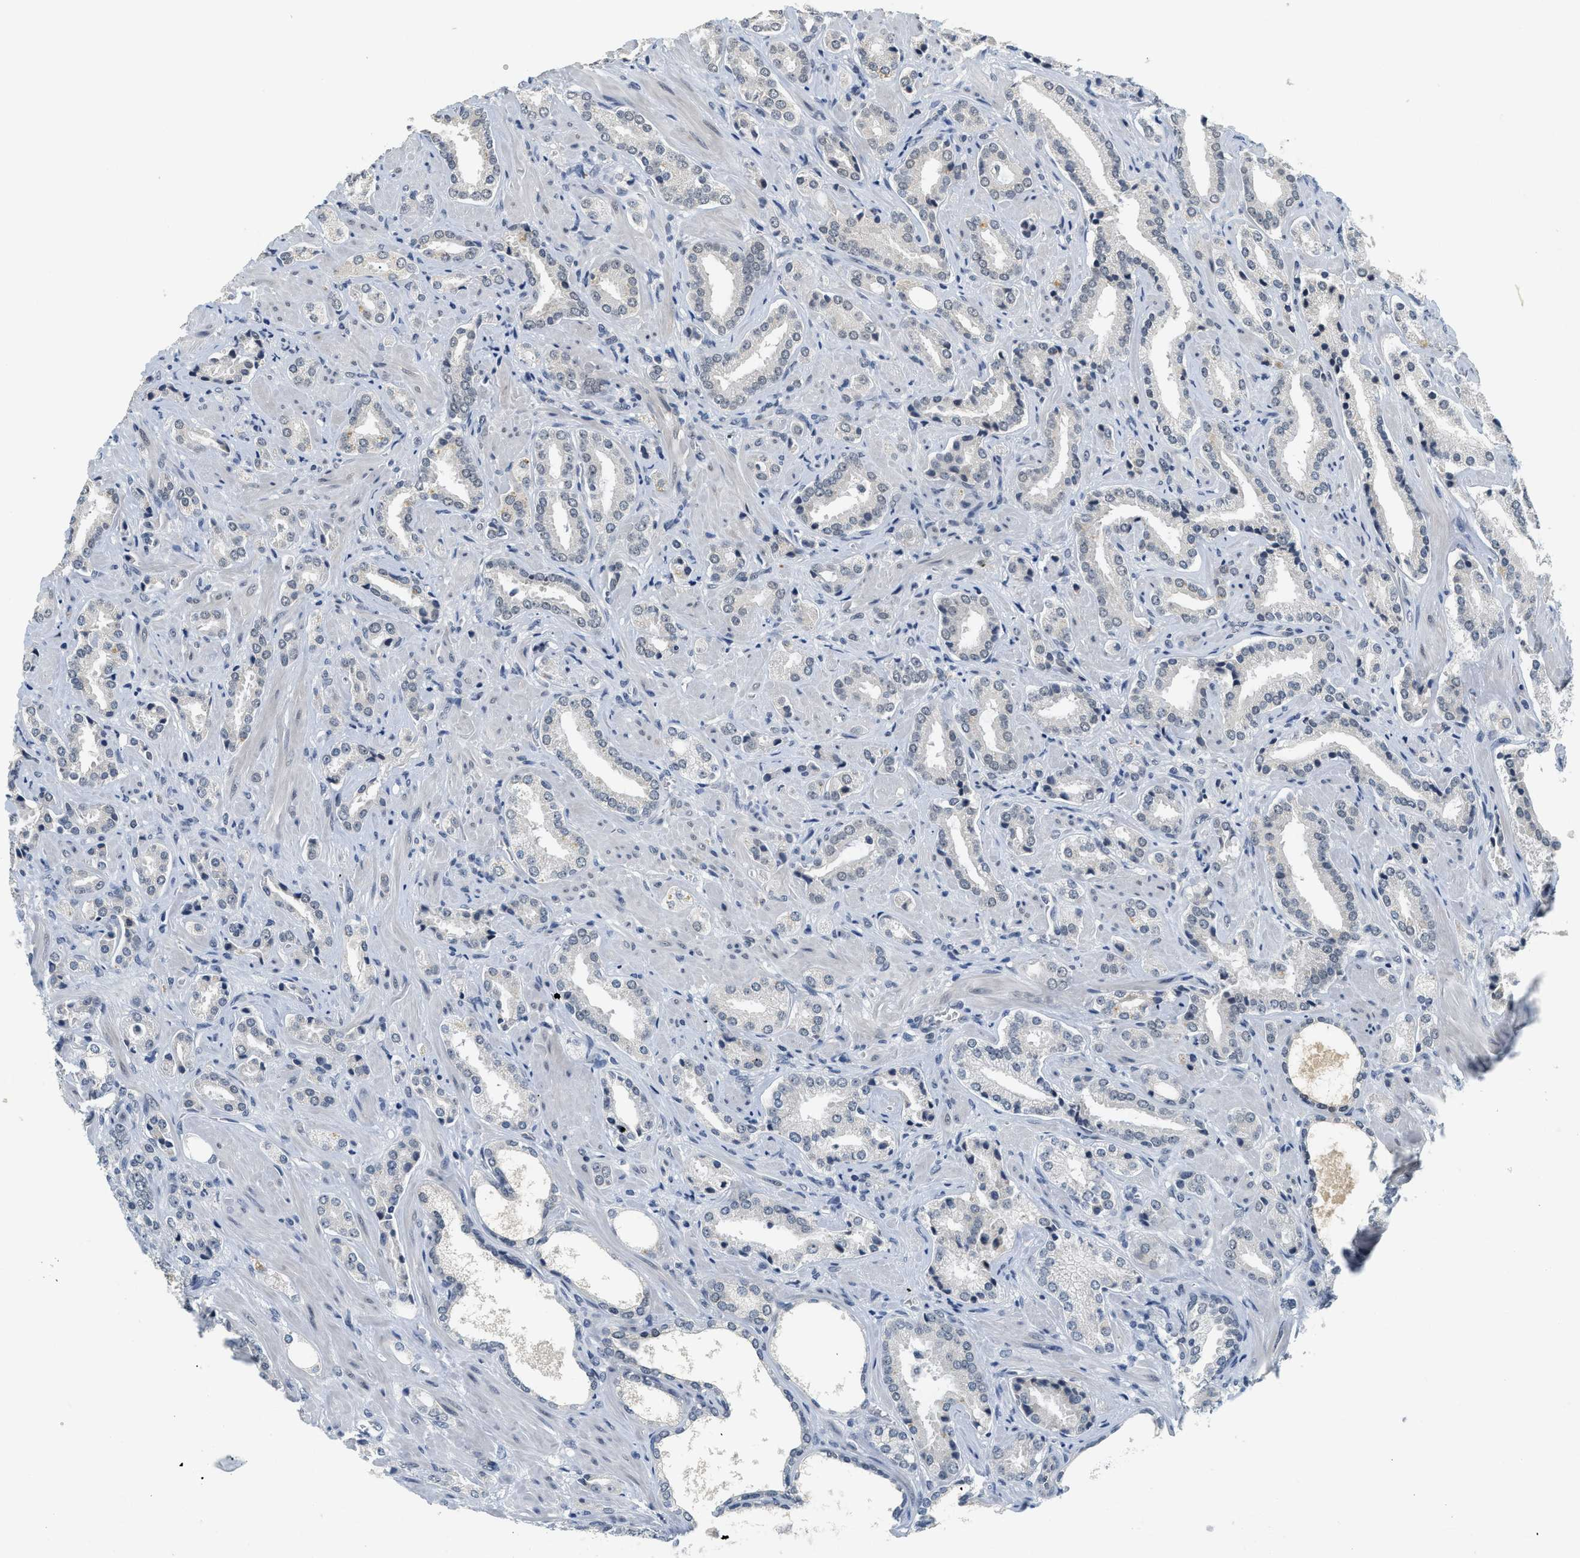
{"staining": {"intensity": "negative", "quantity": "none", "location": "none"}, "tissue": "prostate cancer", "cell_type": "Tumor cells", "image_type": "cancer", "snomed": [{"axis": "morphology", "description": "Adenocarcinoma, High grade"}, {"axis": "topography", "description": "Prostate"}], "caption": "IHC photomicrograph of prostate high-grade adenocarcinoma stained for a protein (brown), which displays no positivity in tumor cells. The staining was performed using DAB (3,3'-diaminobenzidine) to visualize the protein expression in brown, while the nuclei were stained in blue with hematoxylin (Magnification: 20x).", "gene": "MZF1", "patient": {"sex": "male", "age": 64}}